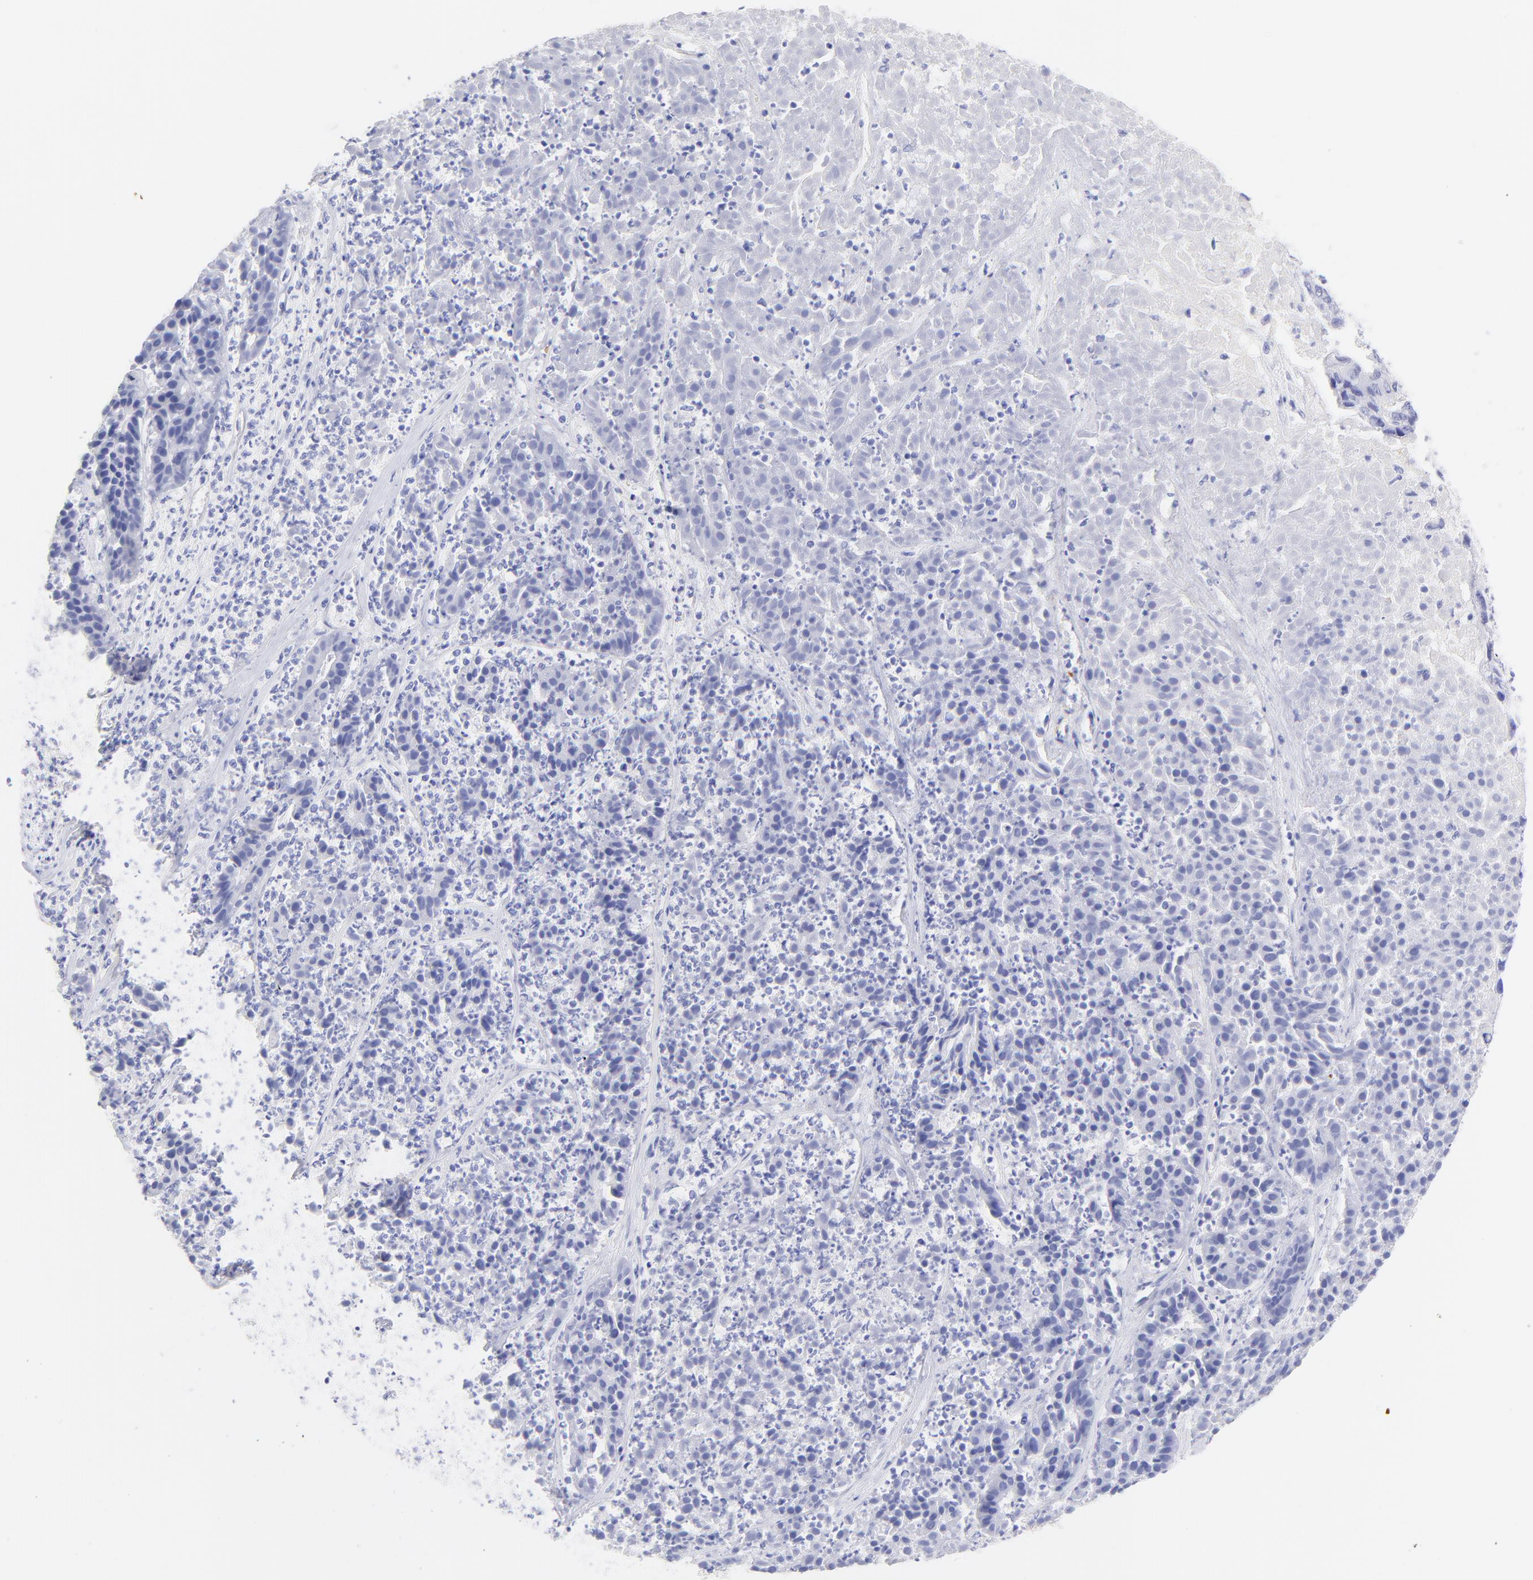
{"staining": {"intensity": "negative", "quantity": "none", "location": "none"}, "tissue": "pancreatic cancer", "cell_type": "Tumor cells", "image_type": "cancer", "snomed": [{"axis": "morphology", "description": "Adenocarcinoma, NOS"}, {"axis": "topography", "description": "Pancreas"}], "caption": "Immunohistochemical staining of adenocarcinoma (pancreatic) demonstrates no significant positivity in tumor cells.", "gene": "FRMPD3", "patient": {"sex": "male", "age": 50}}